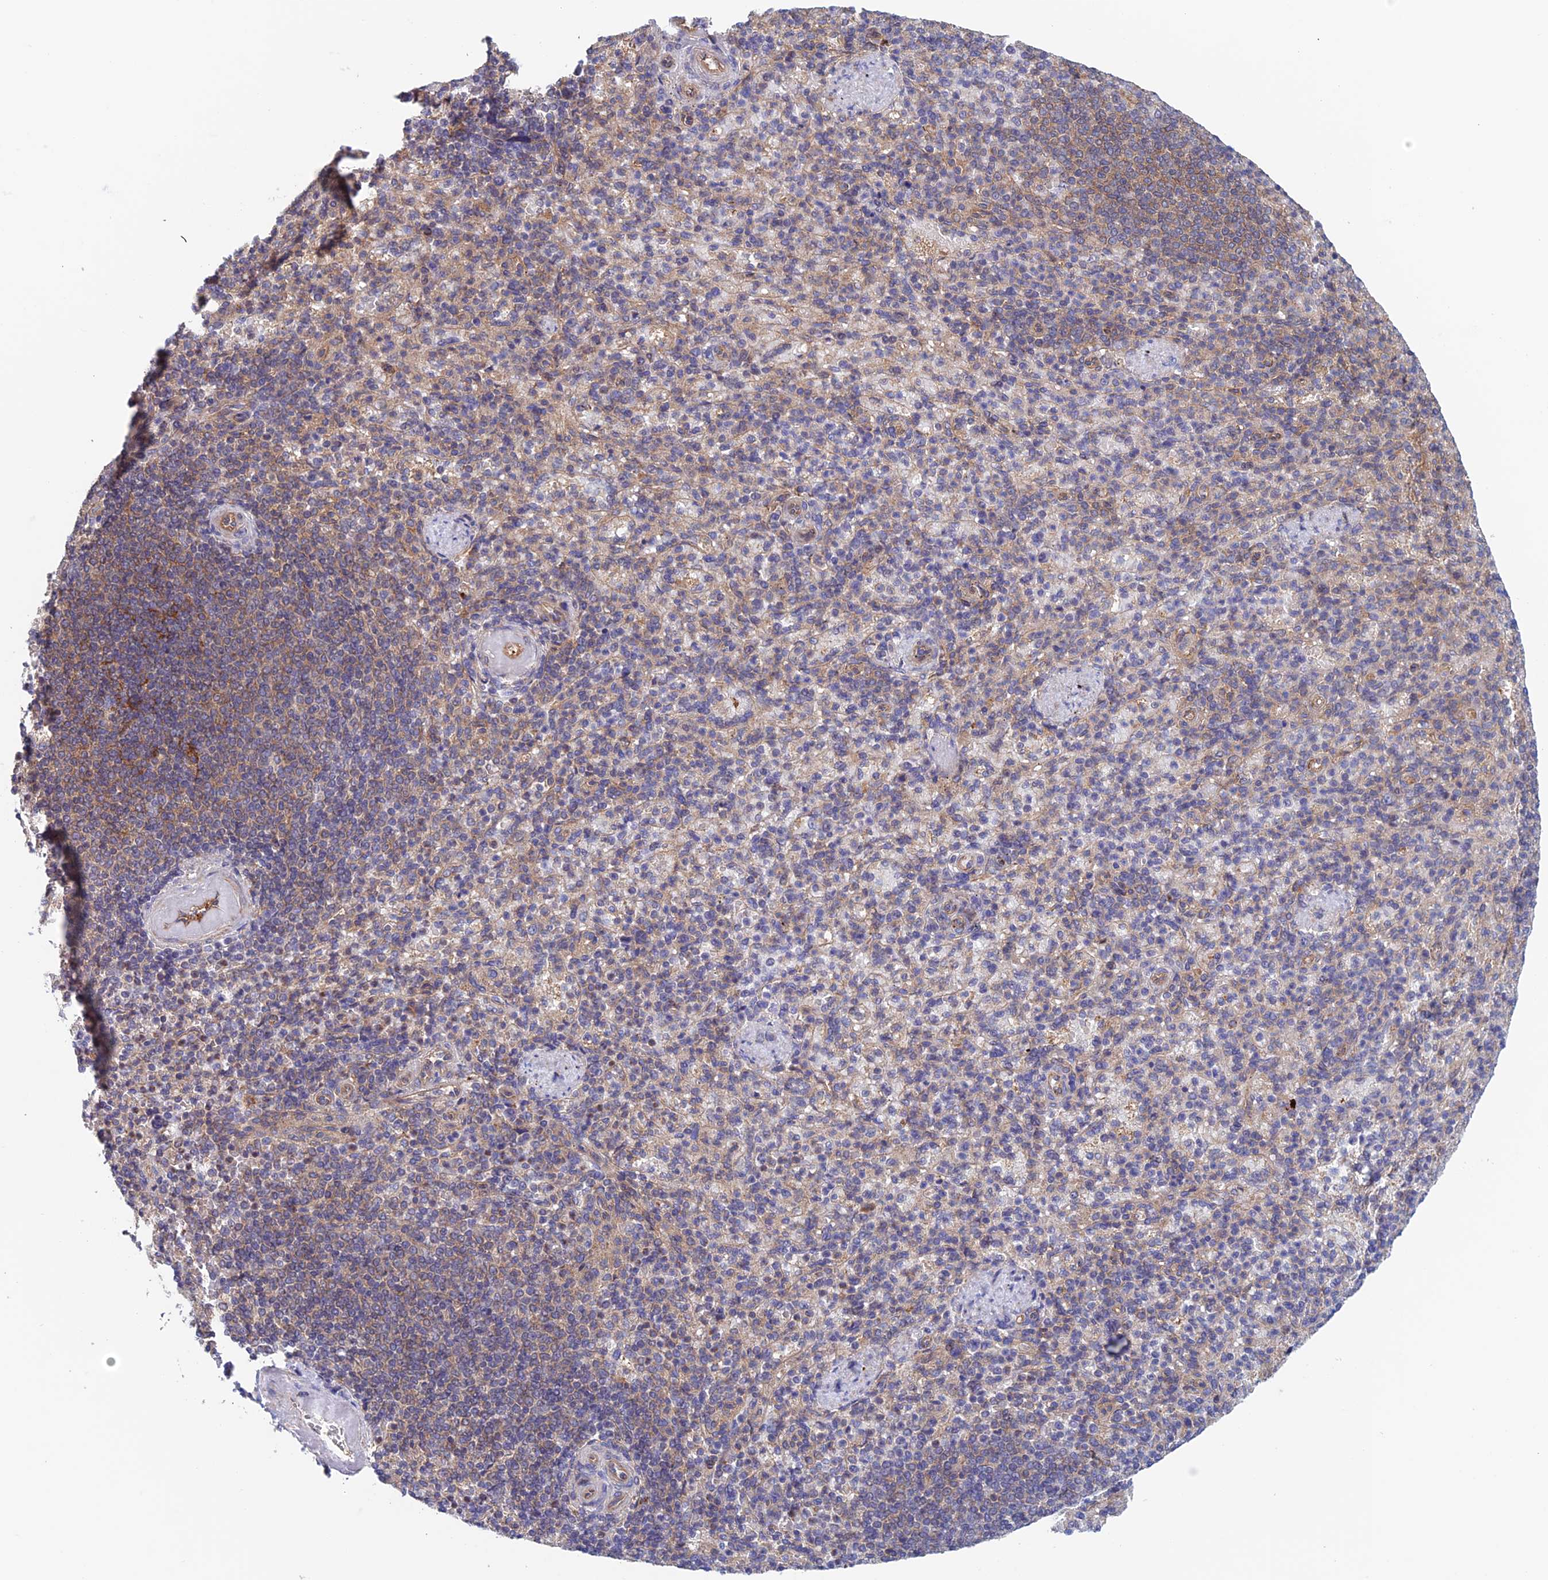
{"staining": {"intensity": "negative", "quantity": "none", "location": "none"}, "tissue": "spleen", "cell_type": "Cells in red pulp", "image_type": "normal", "snomed": [{"axis": "morphology", "description": "Normal tissue, NOS"}, {"axis": "topography", "description": "Spleen"}], "caption": "Protein analysis of unremarkable spleen displays no significant positivity in cells in red pulp. (Stains: DAB immunohistochemistry with hematoxylin counter stain, Microscopy: brightfield microscopy at high magnification).", "gene": "NUDT16L1", "patient": {"sex": "female", "age": 74}}